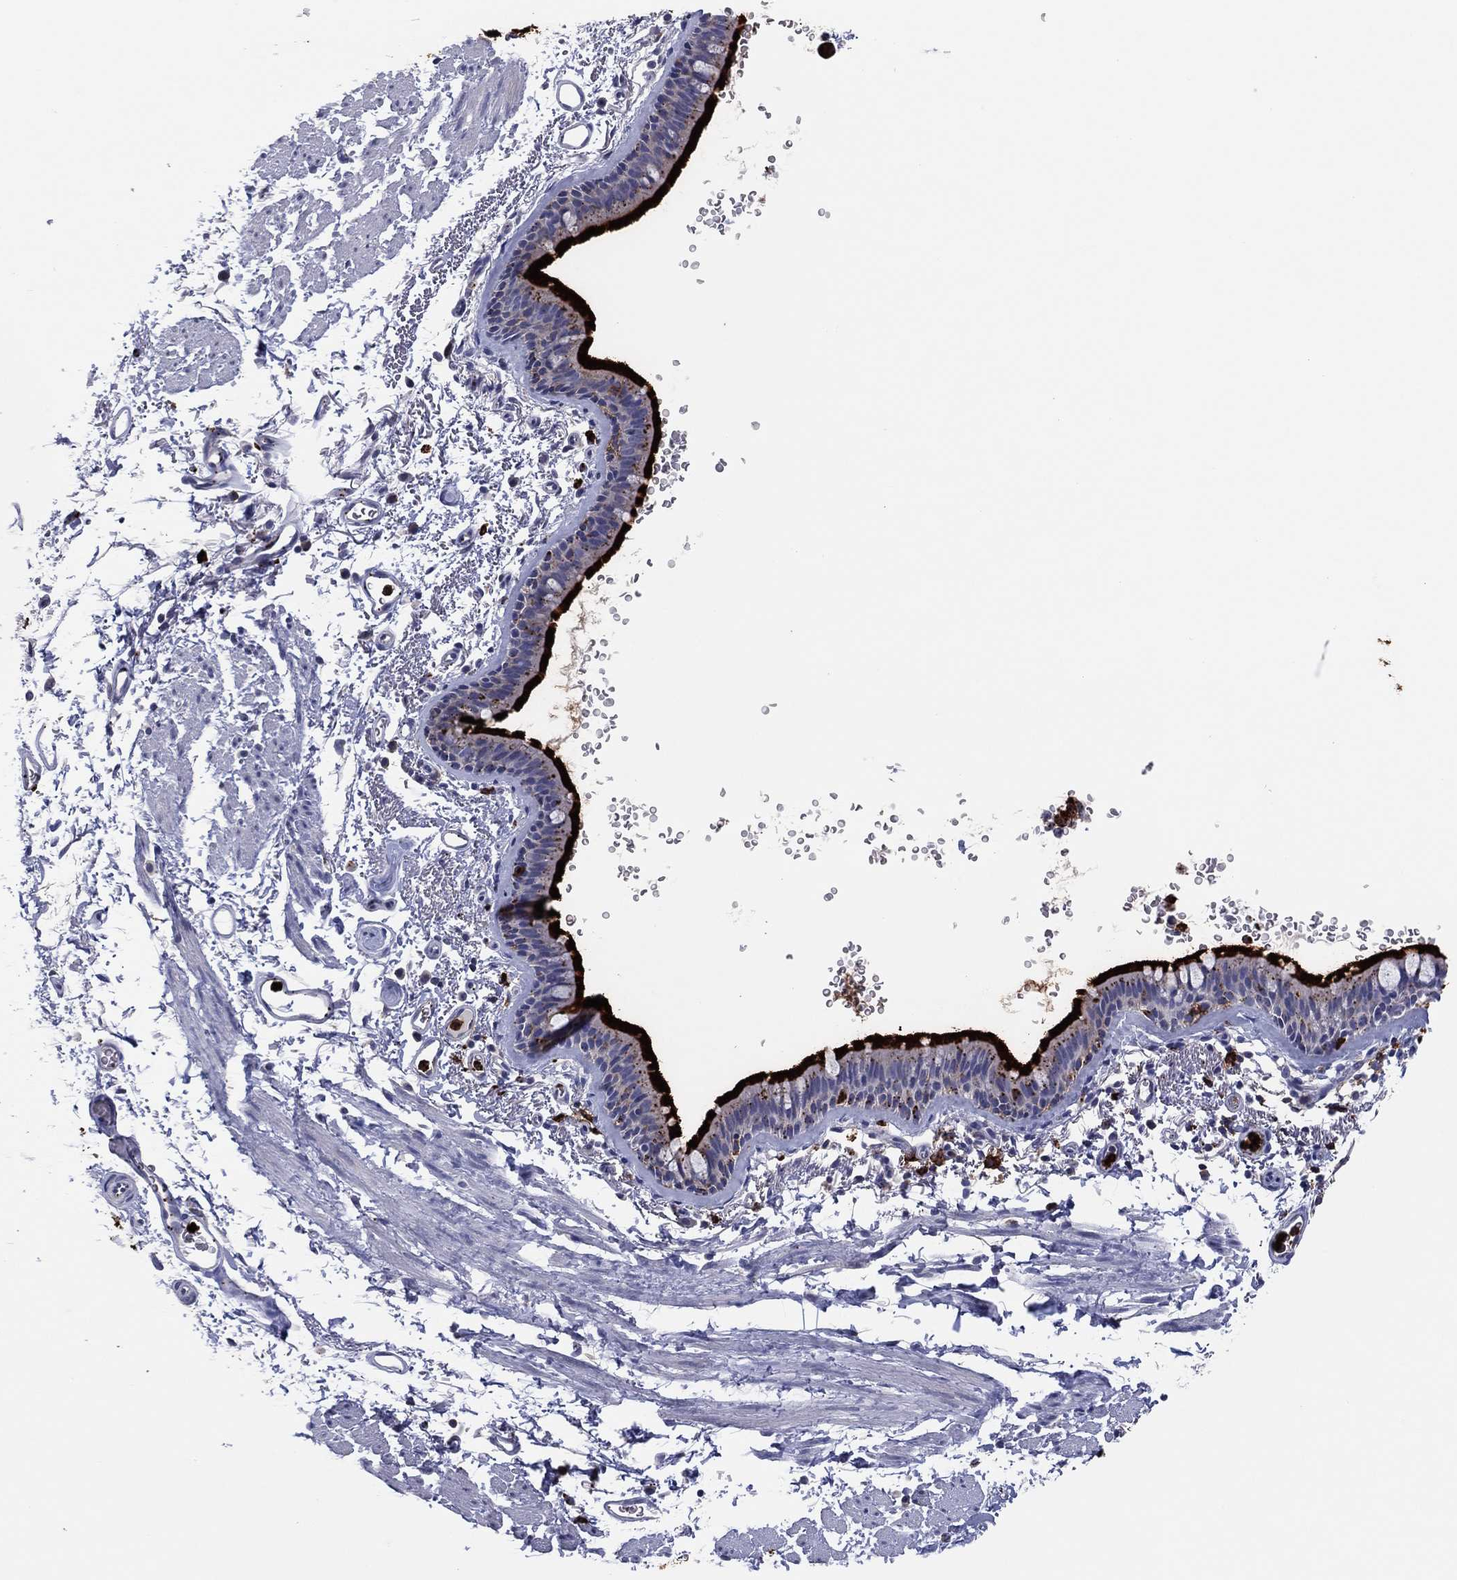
{"staining": {"intensity": "strong", "quantity": ">75%", "location": "cytoplasmic/membranous"}, "tissue": "bronchus", "cell_type": "Respiratory epithelial cells", "image_type": "normal", "snomed": [{"axis": "morphology", "description": "Normal tissue, NOS"}, {"axis": "topography", "description": "Lymph node"}, {"axis": "topography", "description": "Bronchus"}], "caption": "DAB immunohistochemical staining of normal human bronchus reveals strong cytoplasmic/membranous protein positivity in about >75% of respiratory epithelial cells.", "gene": "PLAC8", "patient": {"sex": "female", "age": 70}}